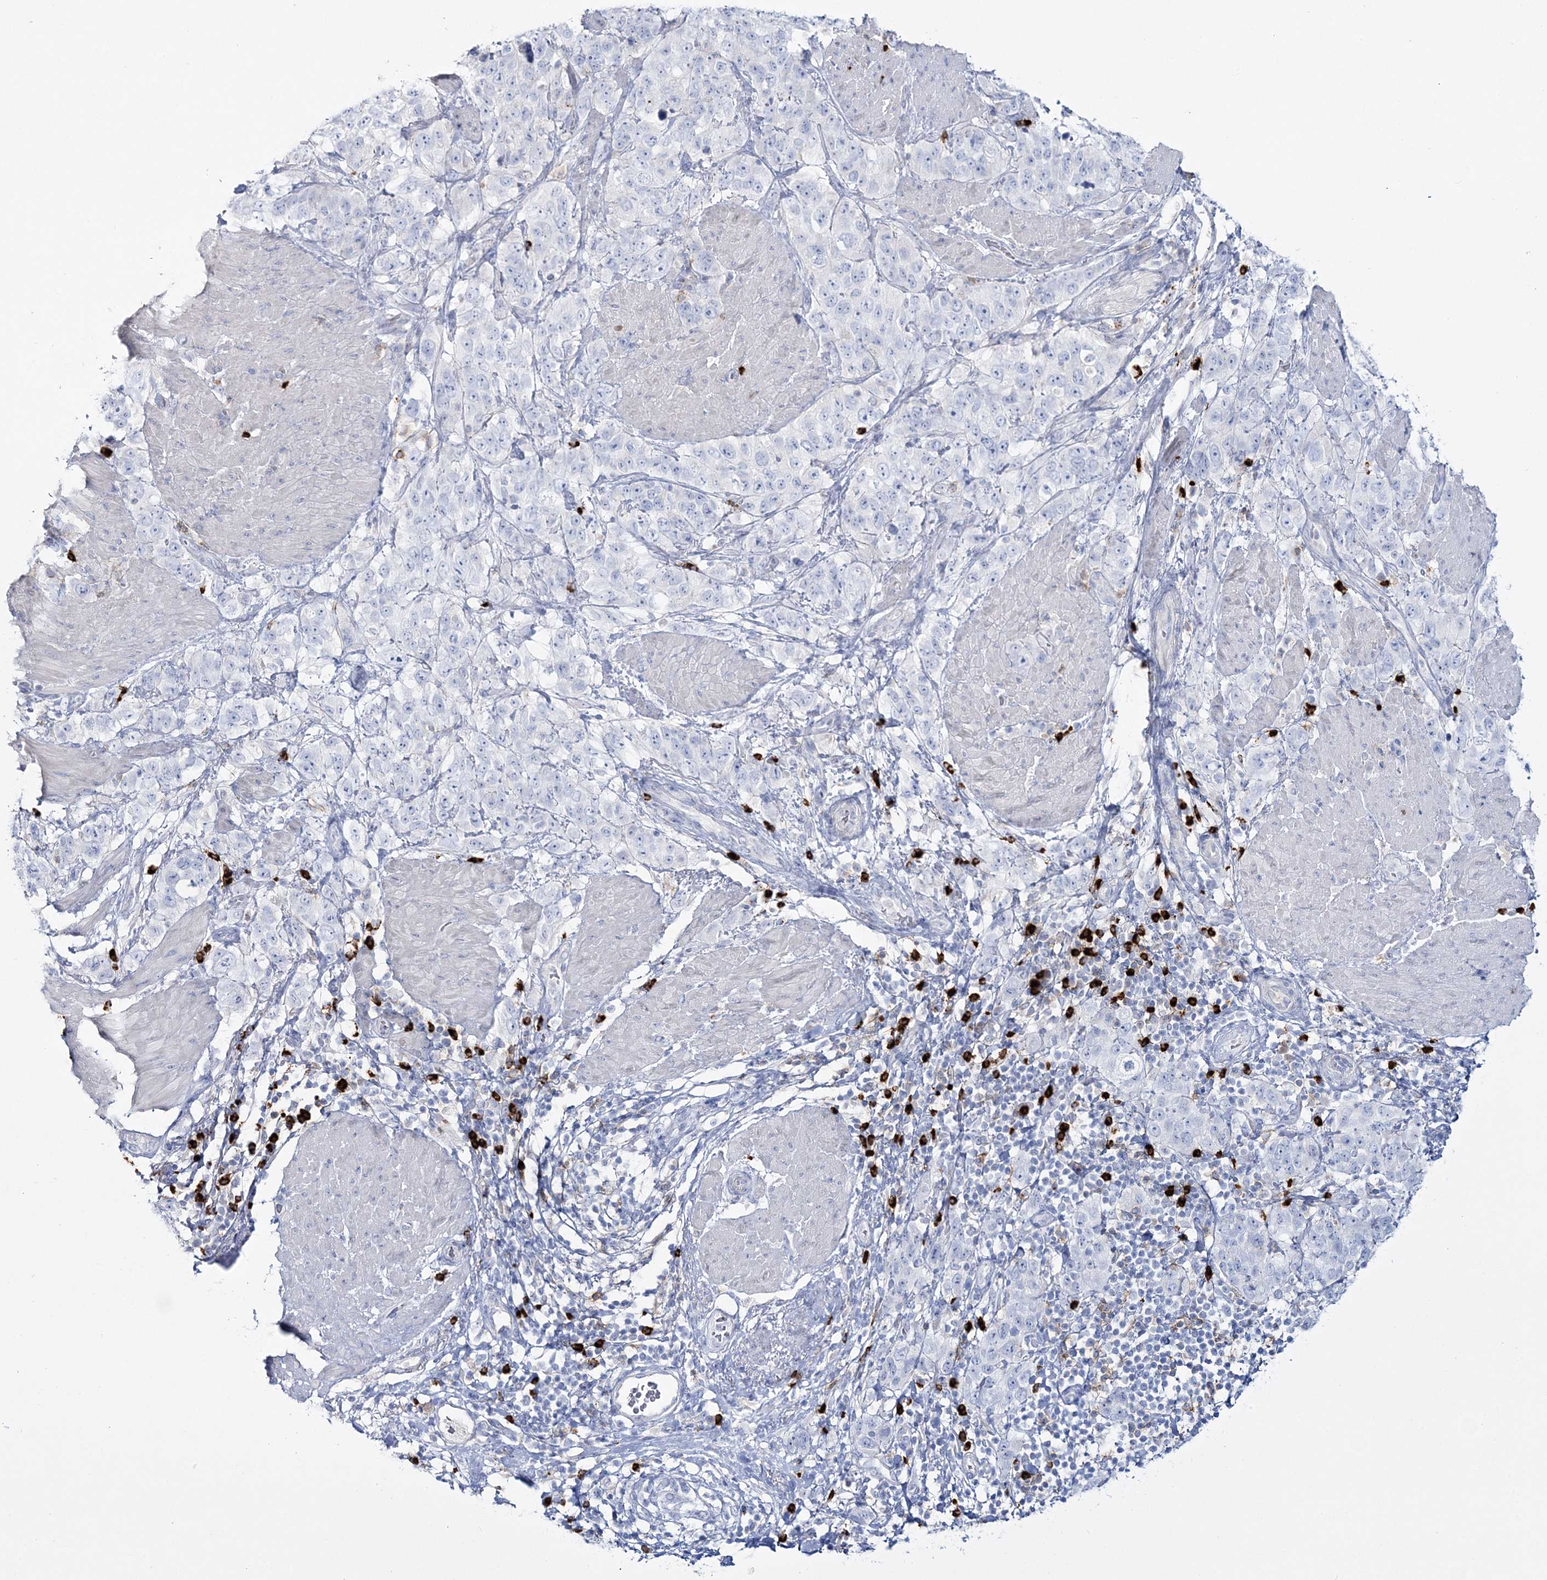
{"staining": {"intensity": "negative", "quantity": "none", "location": "none"}, "tissue": "stomach cancer", "cell_type": "Tumor cells", "image_type": "cancer", "snomed": [{"axis": "morphology", "description": "Adenocarcinoma, NOS"}, {"axis": "topography", "description": "Stomach"}], "caption": "The photomicrograph demonstrates no staining of tumor cells in stomach cancer (adenocarcinoma).", "gene": "WDSUB1", "patient": {"sex": "male", "age": 48}}